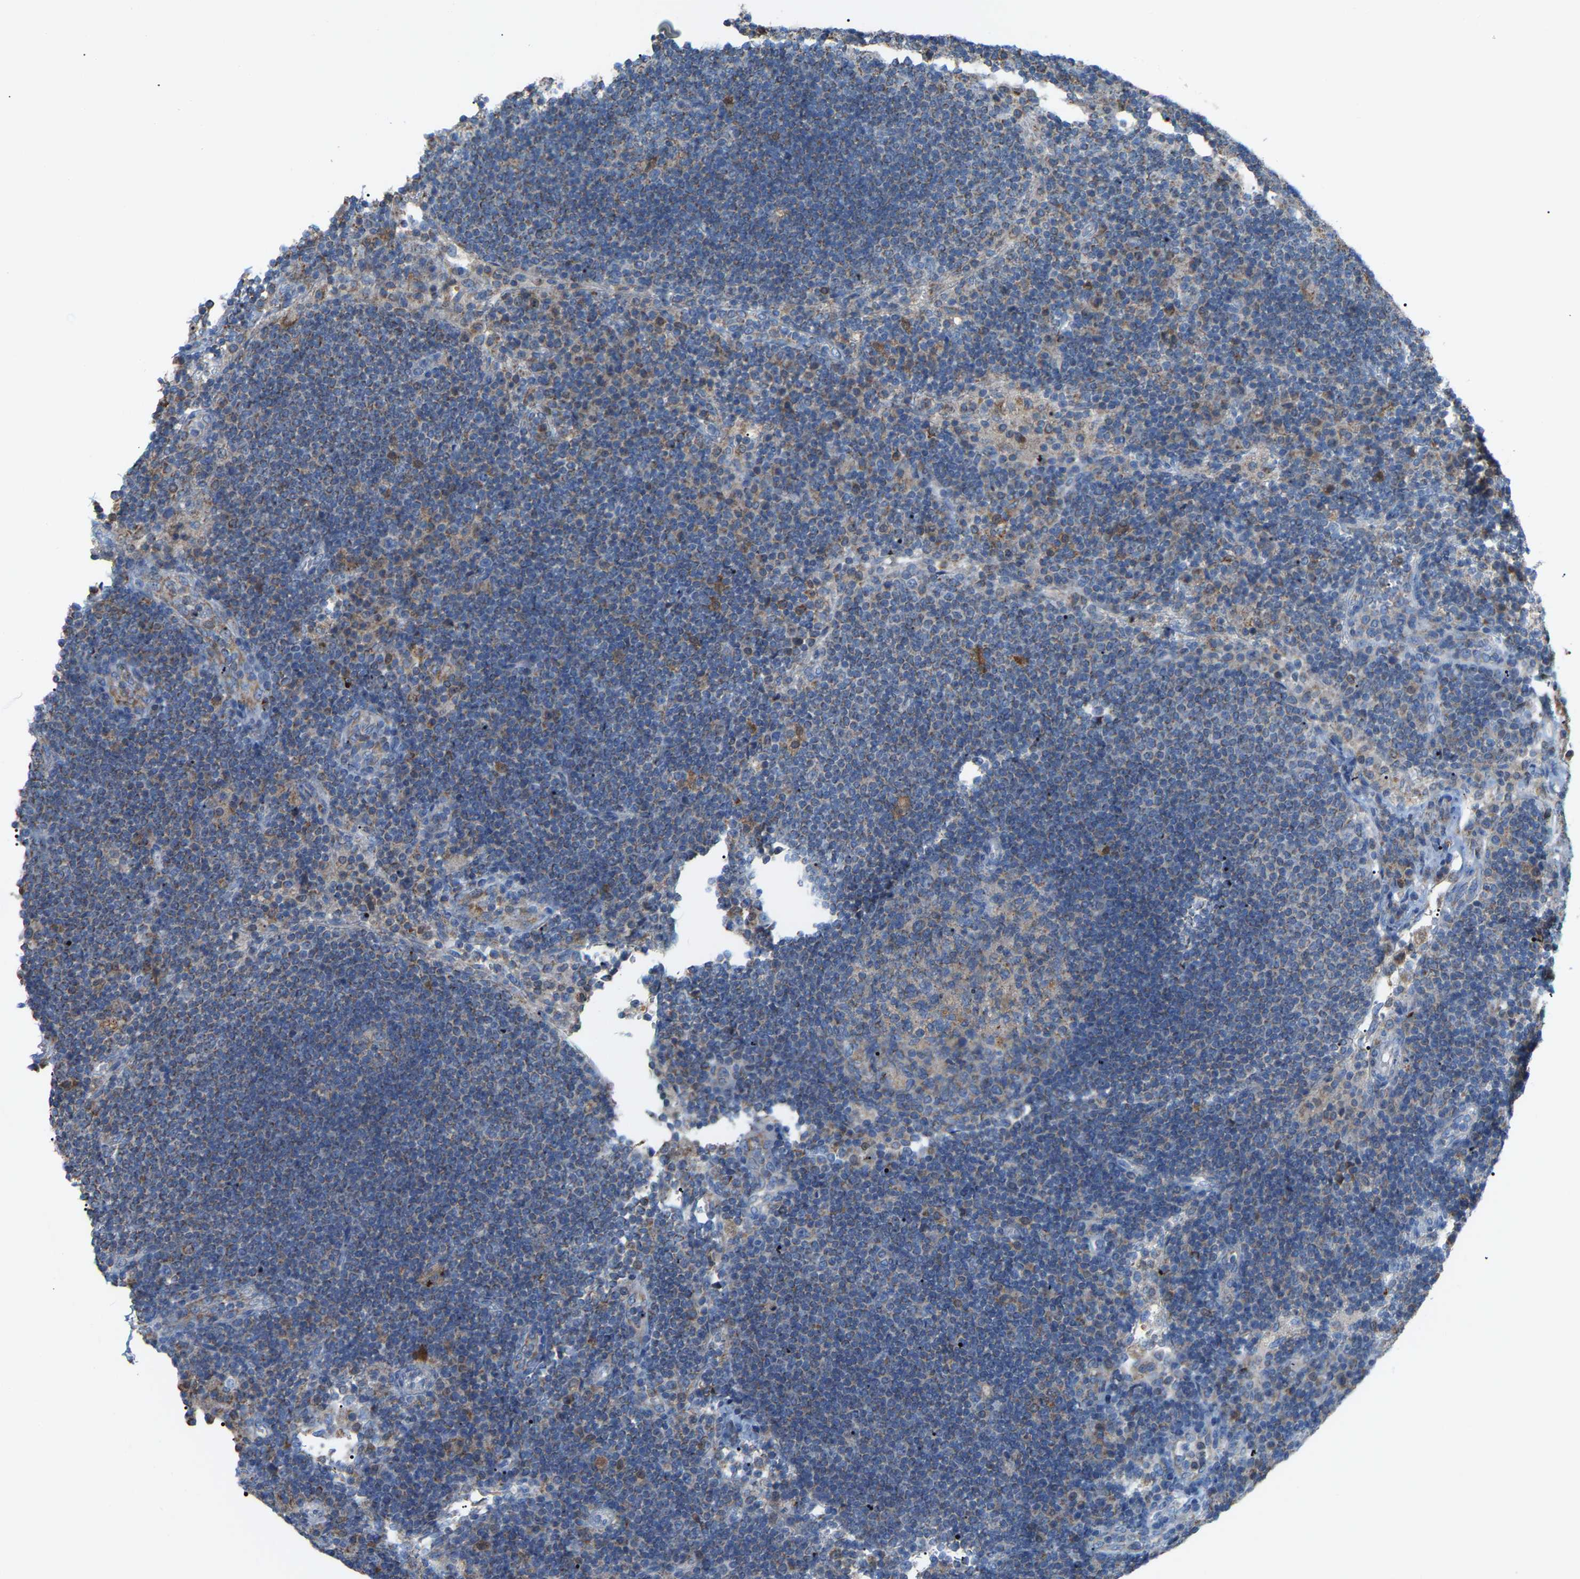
{"staining": {"intensity": "weak", "quantity": "<25%", "location": "cytoplasmic/membranous"}, "tissue": "lymph node", "cell_type": "Germinal center cells", "image_type": "normal", "snomed": [{"axis": "morphology", "description": "Normal tissue, NOS"}, {"axis": "topography", "description": "Lymph node"}], "caption": "DAB immunohistochemical staining of benign lymph node exhibits no significant expression in germinal center cells. The staining was performed using DAB to visualize the protein expression in brown, while the nuclei were stained in blue with hematoxylin (Magnification: 20x).", "gene": "CROT", "patient": {"sex": "female", "age": 53}}